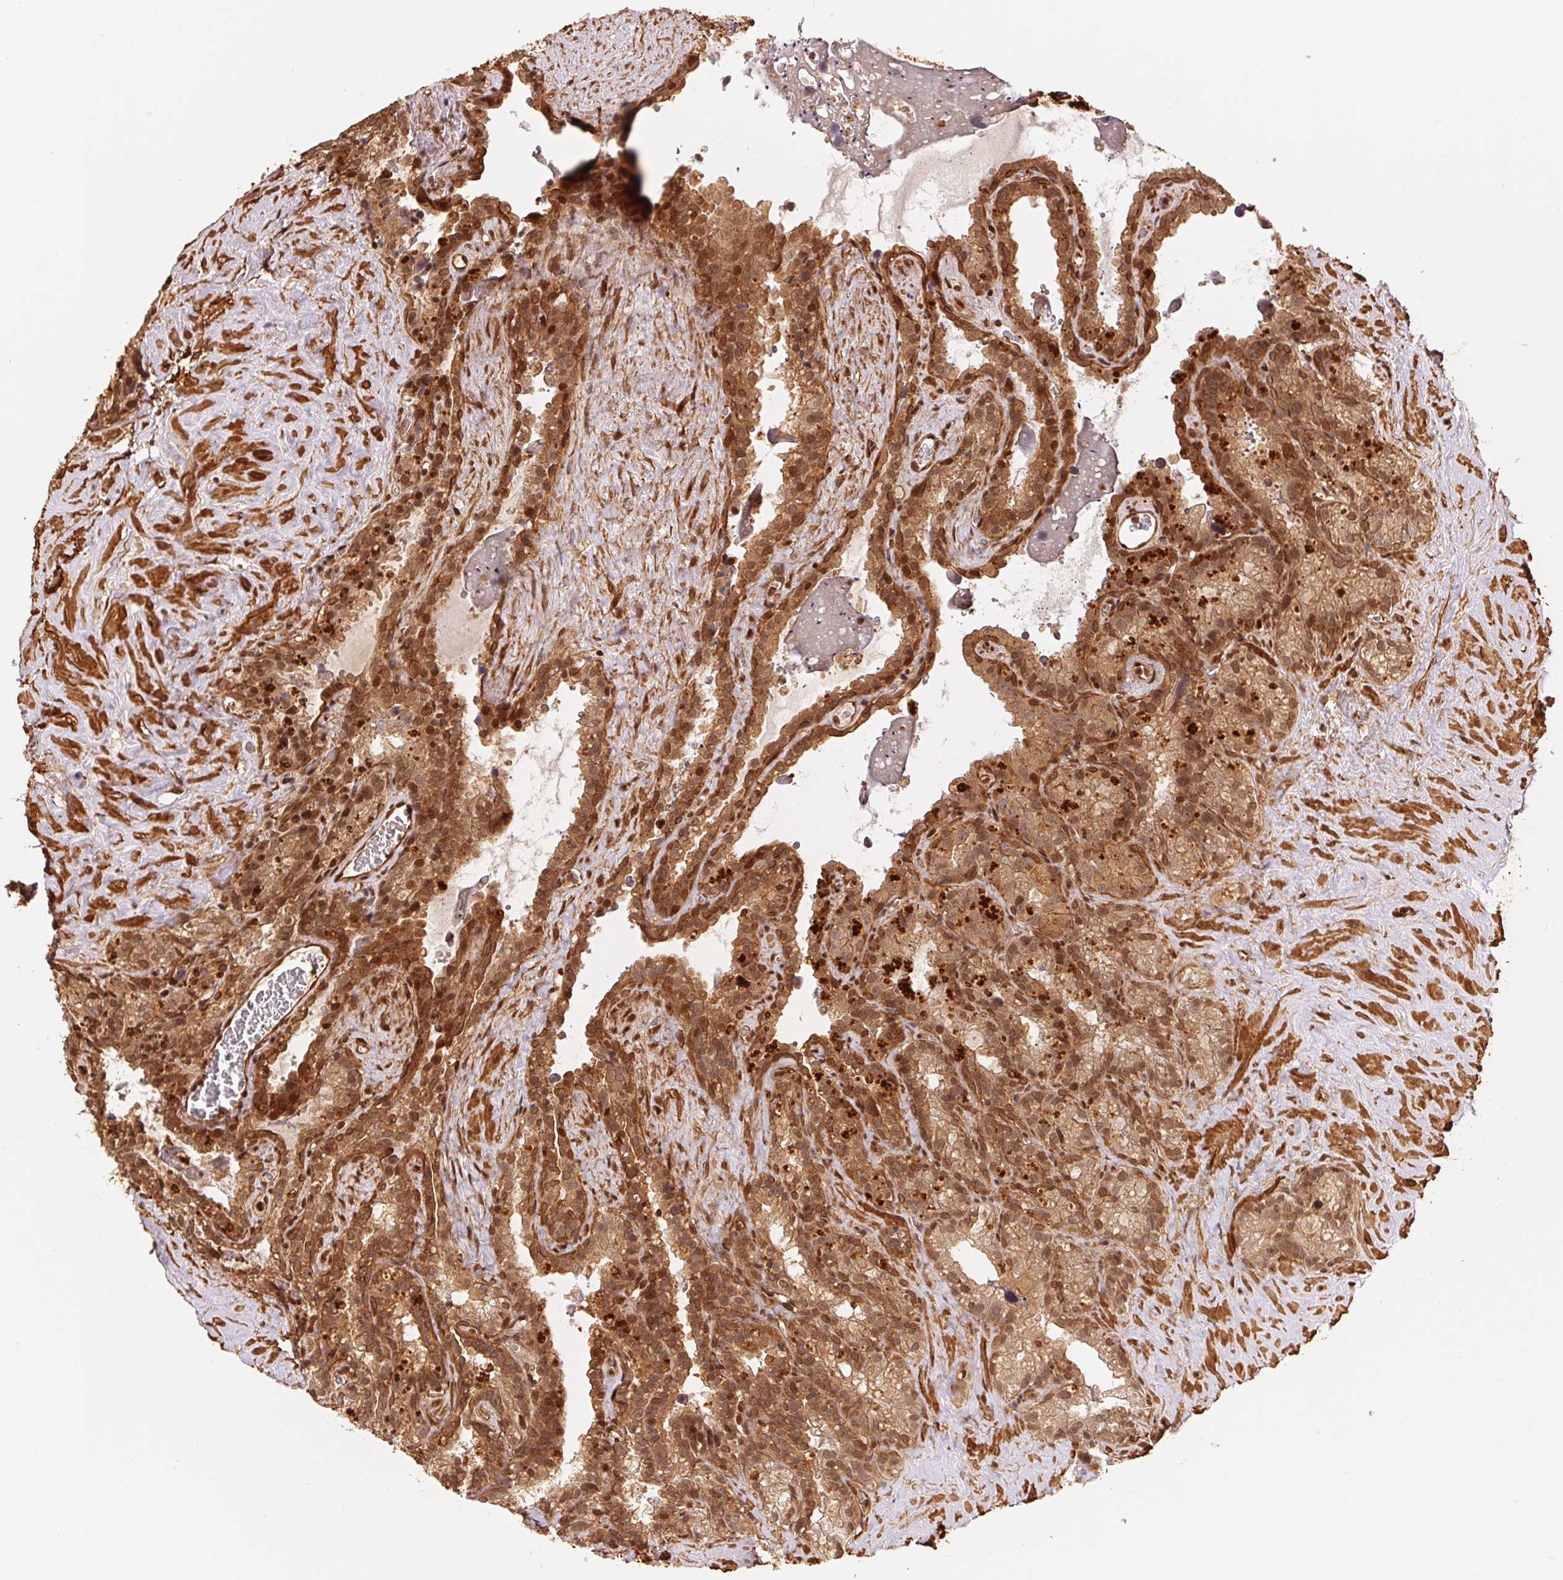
{"staining": {"intensity": "moderate", "quantity": ">75%", "location": "cytoplasmic/membranous,nuclear"}, "tissue": "seminal vesicle", "cell_type": "Glandular cells", "image_type": "normal", "snomed": [{"axis": "morphology", "description": "Normal tissue, NOS"}, {"axis": "topography", "description": "Prostate"}, {"axis": "topography", "description": "Seminal veicle"}], "caption": "Protein analysis of benign seminal vesicle shows moderate cytoplasmic/membranous,nuclear staining in approximately >75% of glandular cells.", "gene": "TNIP2", "patient": {"sex": "male", "age": 71}}